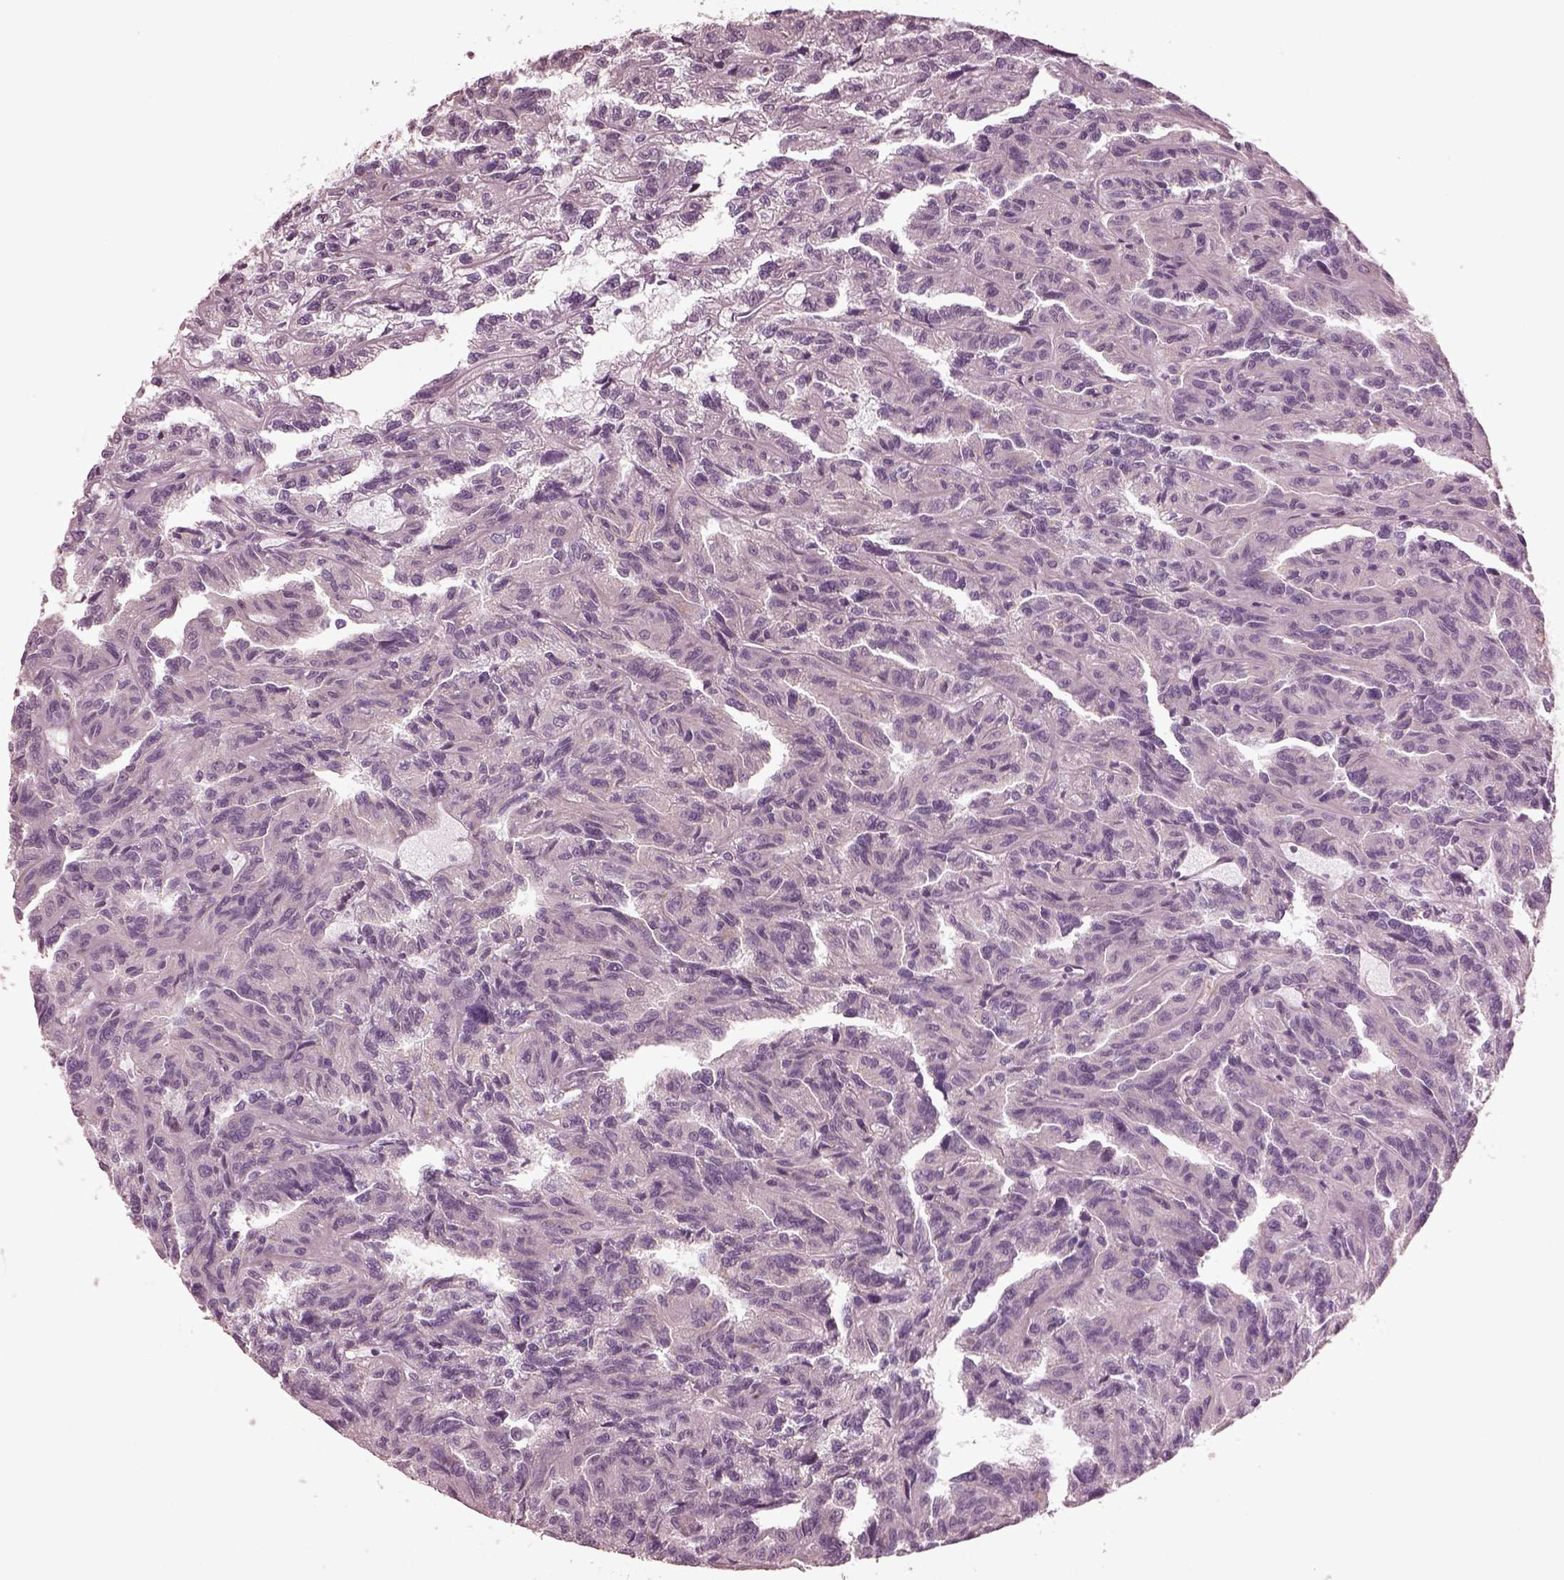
{"staining": {"intensity": "negative", "quantity": "none", "location": "none"}, "tissue": "renal cancer", "cell_type": "Tumor cells", "image_type": "cancer", "snomed": [{"axis": "morphology", "description": "Adenocarcinoma, NOS"}, {"axis": "topography", "description": "Kidney"}], "caption": "High power microscopy photomicrograph of an immunohistochemistry (IHC) micrograph of adenocarcinoma (renal), revealing no significant expression in tumor cells.", "gene": "ODAD1", "patient": {"sex": "male", "age": 79}}